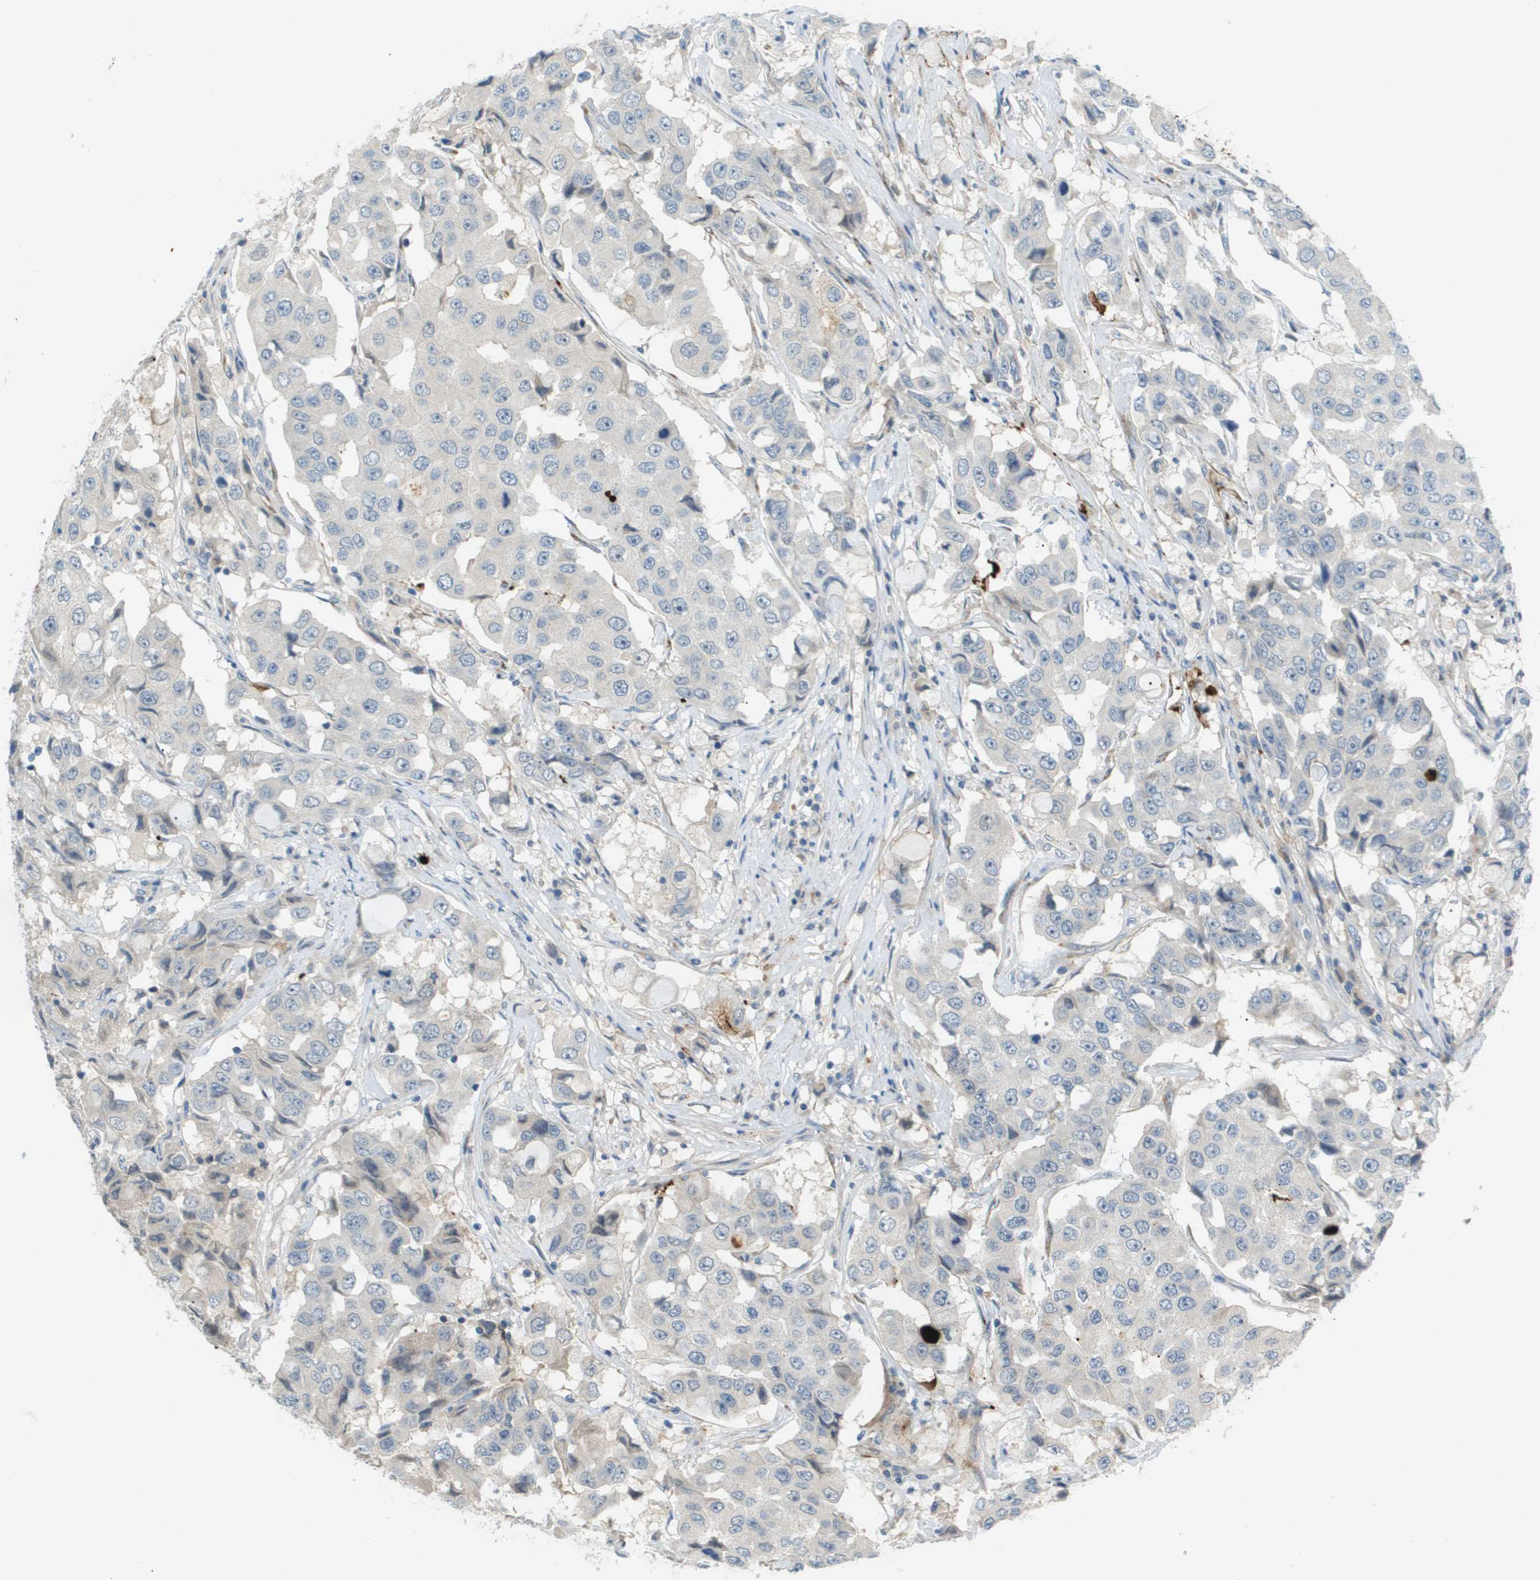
{"staining": {"intensity": "weak", "quantity": "<25%", "location": "cytoplasmic/membranous"}, "tissue": "breast cancer", "cell_type": "Tumor cells", "image_type": "cancer", "snomed": [{"axis": "morphology", "description": "Duct carcinoma"}, {"axis": "topography", "description": "Breast"}], "caption": "The photomicrograph displays no significant staining in tumor cells of breast intraductal carcinoma.", "gene": "VTN", "patient": {"sex": "female", "age": 27}}